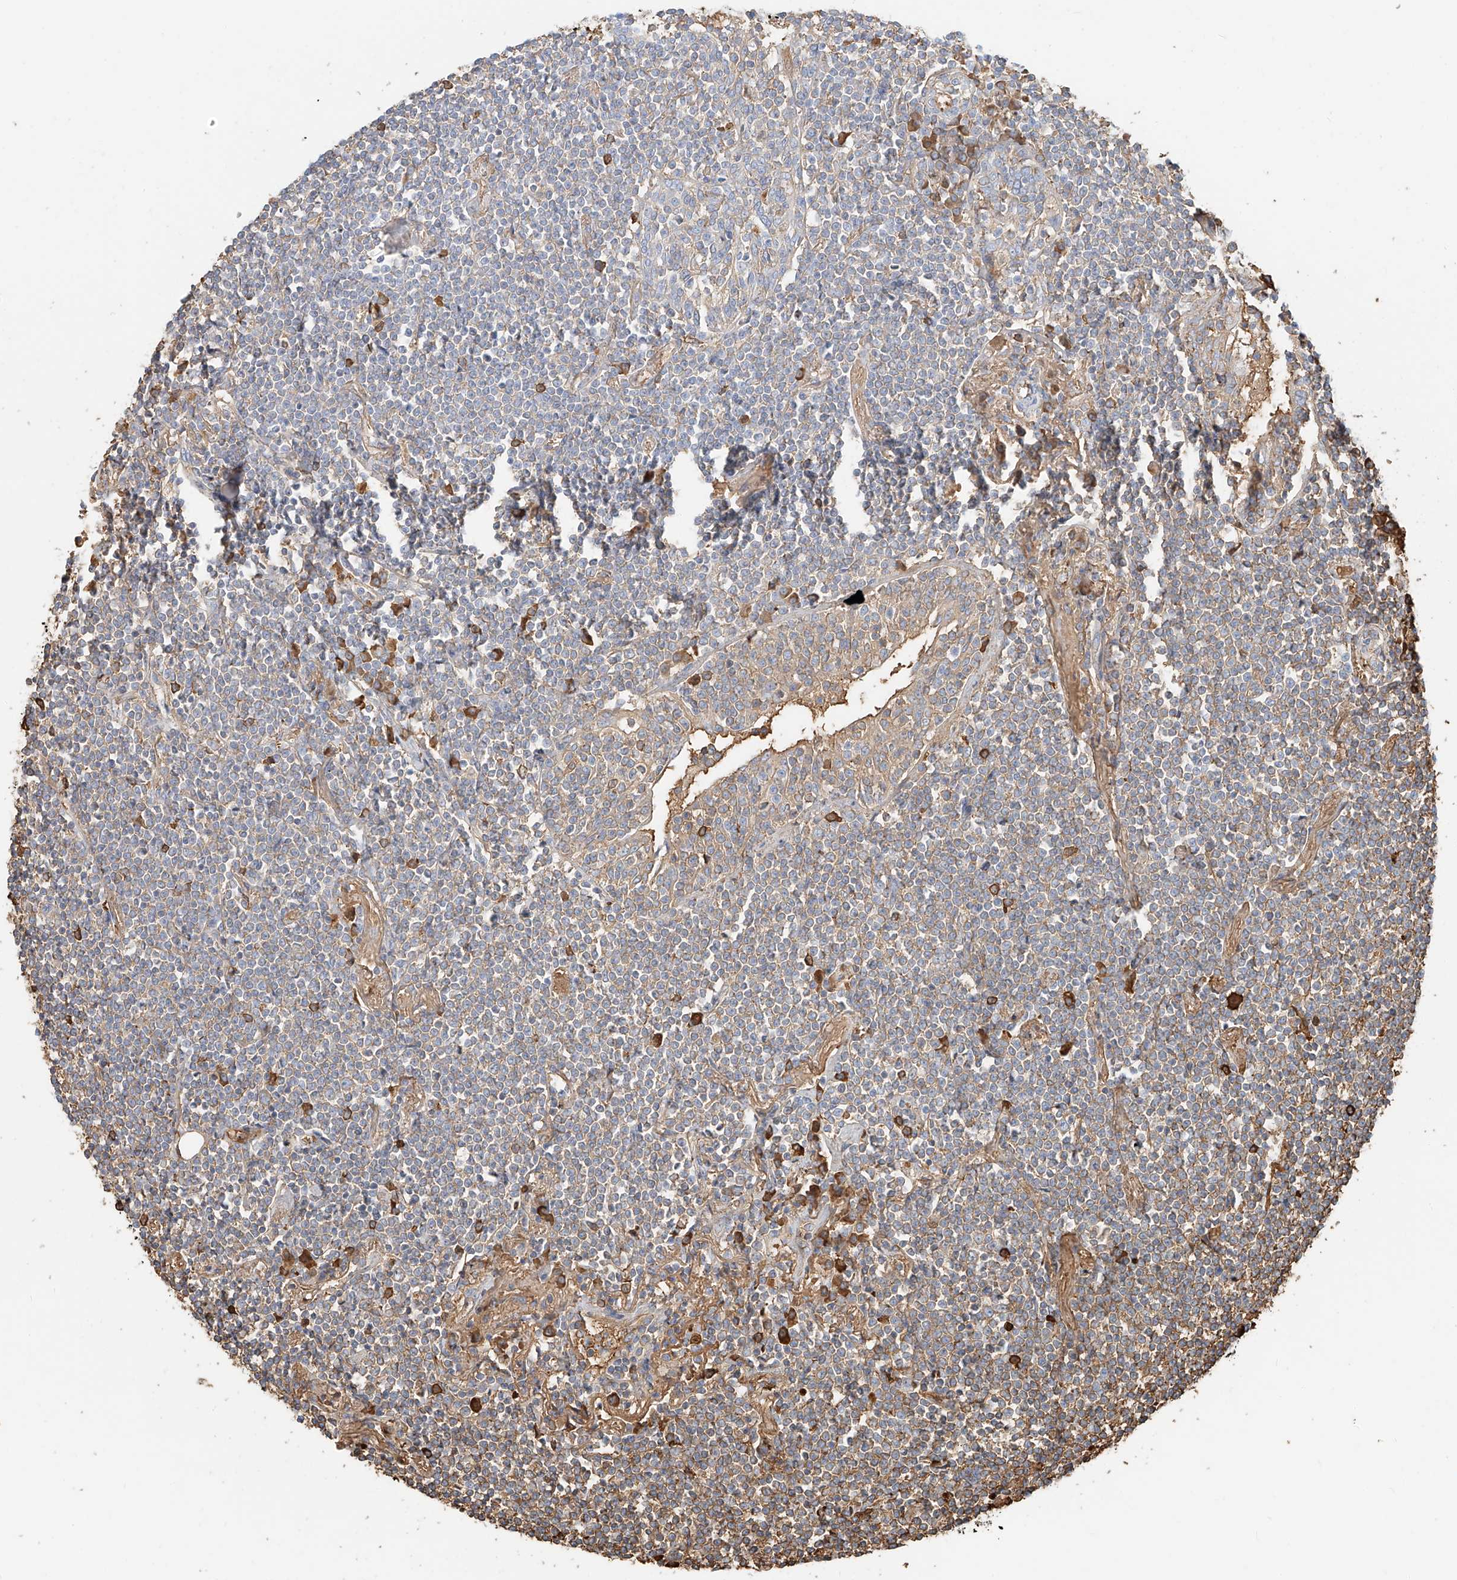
{"staining": {"intensity": "weak", "quantity": "<25%", "location": "cytoplasmic/membranous"}, "tissue": "lymphoma", "cell_type": "Tumor cells", "image_type": "cancer", "snomed": [{"axis": "morphology", "description": "Malignant lymphoma, non-Hodgkin's type, Low grade"}, {"axis": "topography", "description": "Lung"}], "caption": "This is a micrograph of immunohistochemistry (IHC) staining of lymphoma, which shows no staining in tumor cells.", "gene": "ZFP30", "patient": {"sex": "female", "age": 71}}